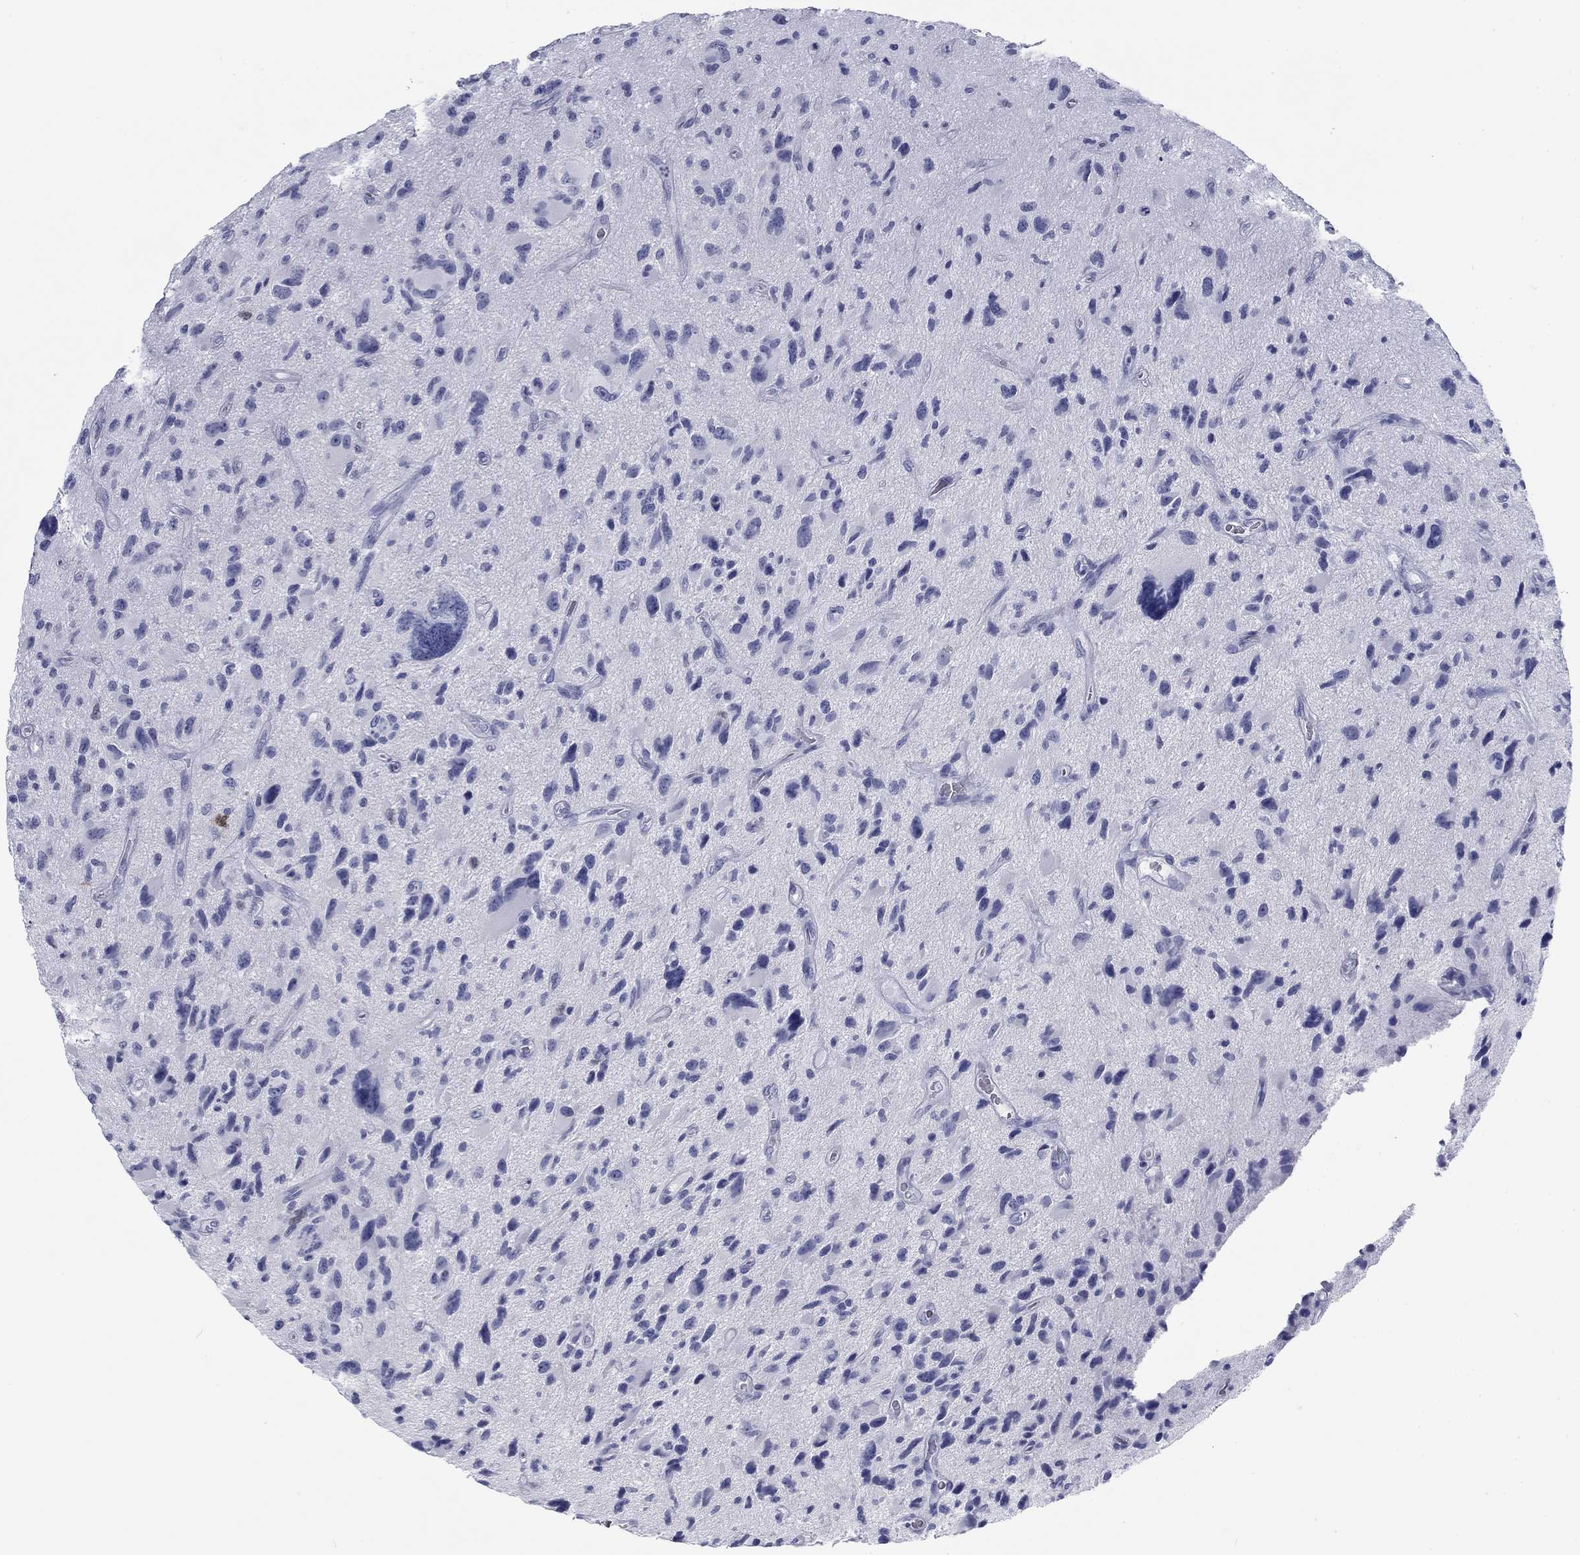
{"staining": {"intensity": "negative", "quantity": "none", "location": "none"}, "tissue": "glioma", "cell_type": "Tumor cells", "image_type": "cancer", "snomed": [{"axis": "morphology", "description": "Glioma, malignant, NOS"}, {"axis": "morphology", "description": "Glioma, malignant, High grade"}, {"axis": "topography", "description": "Brain"}], "caption": "IHC histopathology image of neoplastic tissue: human glioma stained with DAB (3,3'-diaminobenzidine) reveals no significant protein staining in tumor cells.", "gene": "CALB1", "patient": {"sex": "female", "age": 71}}